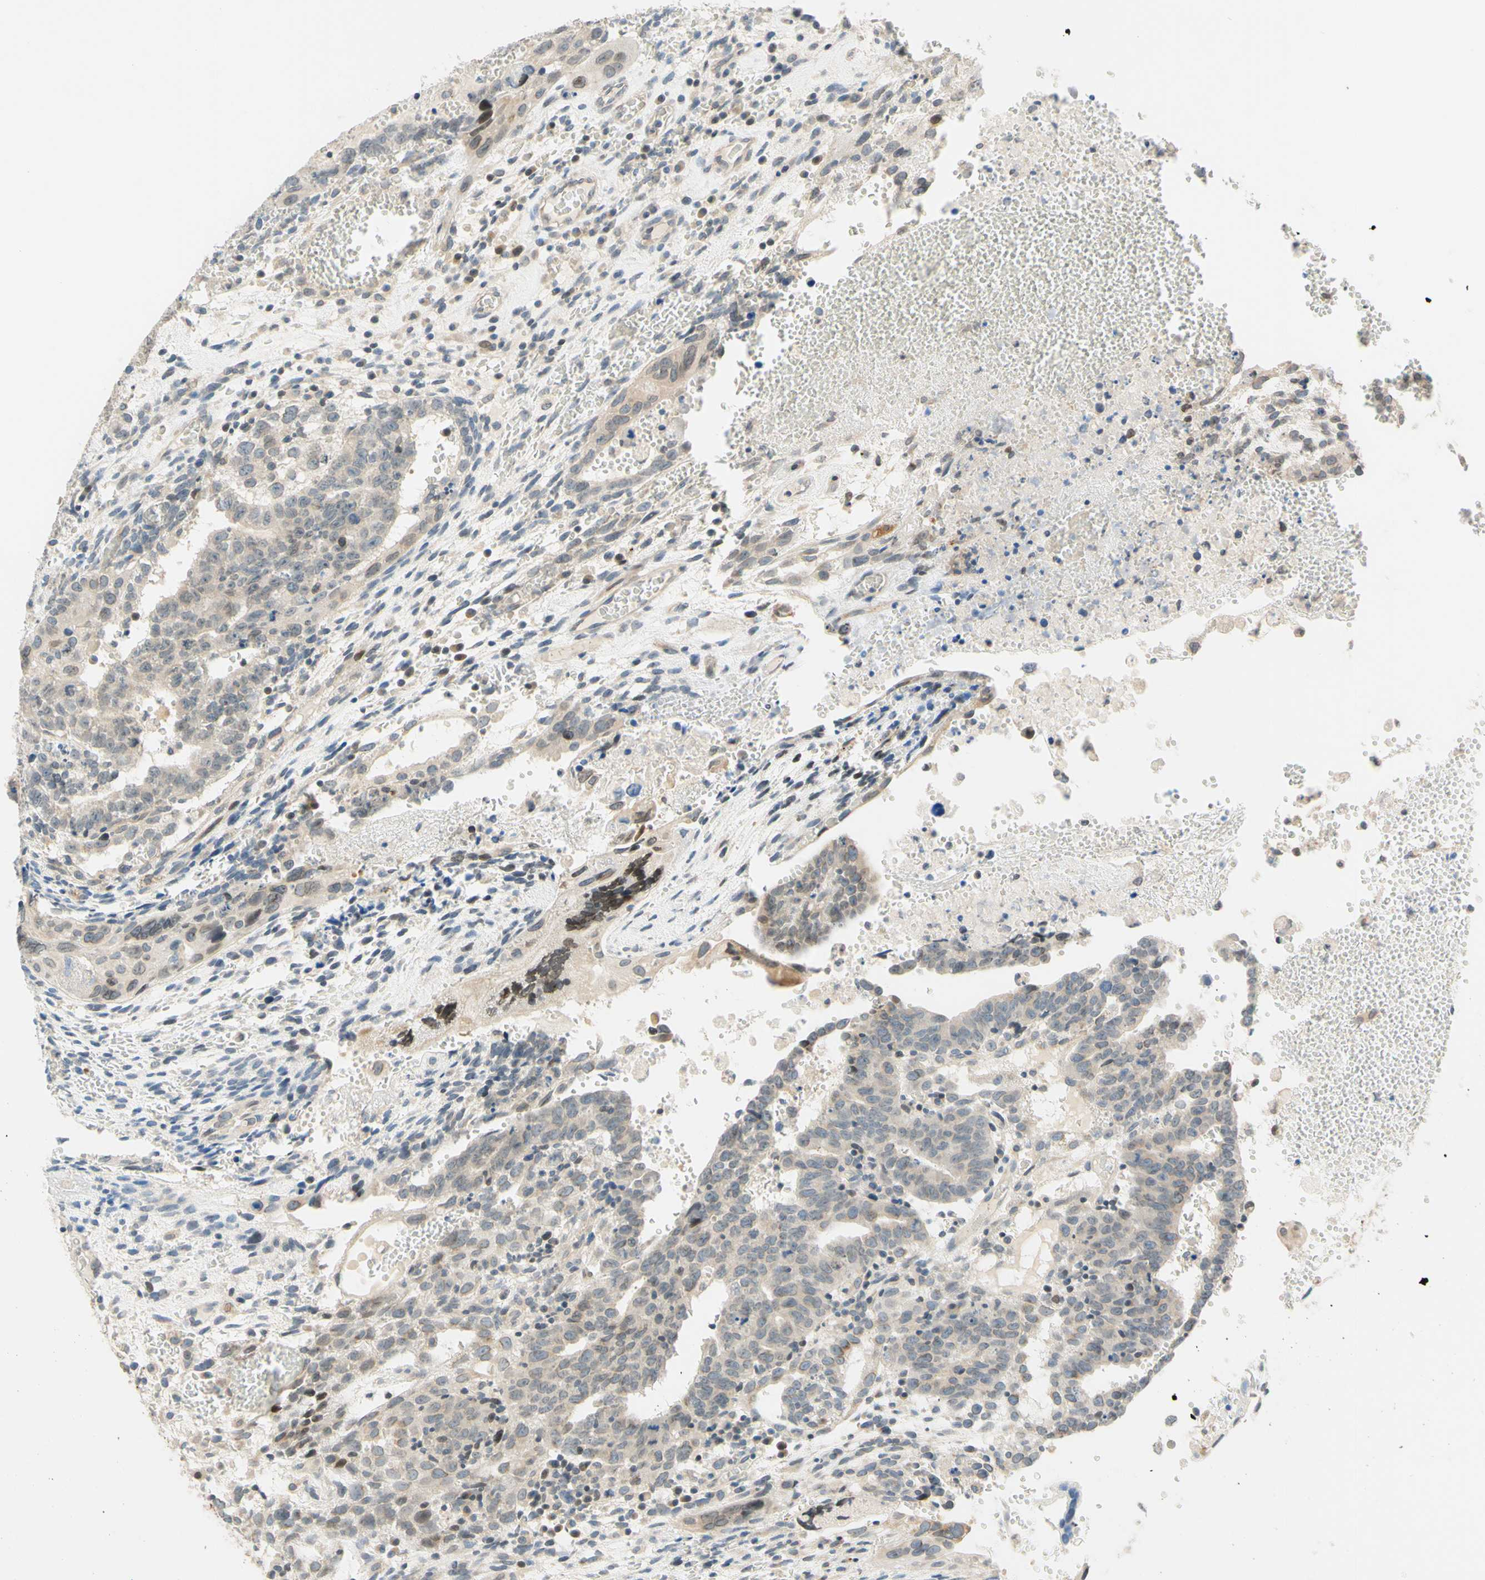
{"staining": {"intensity": "weak", "quantity": "25%-75%", "location": "cytoplasmic/membranous"}, "tissue": "testis cancer", "cell_type": "Tumor cells", "image_type": "cancer", "snomed": [{"axis": "morphology", "description": "Seminoma, NOS"}, {"axis": "morphology", "description": "Carcinoma, Embryonal, NOS"}, {"axis": "topography", "description": "Testis"}], "caption": "Immunohistochemistry (IHC) (DAB) staining of embryonal carcinoma (testis) displays weak cytoplasmic/membranous protein expression in about 25%-75% of tumor cells.", "gene": "C2CD2L", "patient": {"sex": "male", "age": 52}}